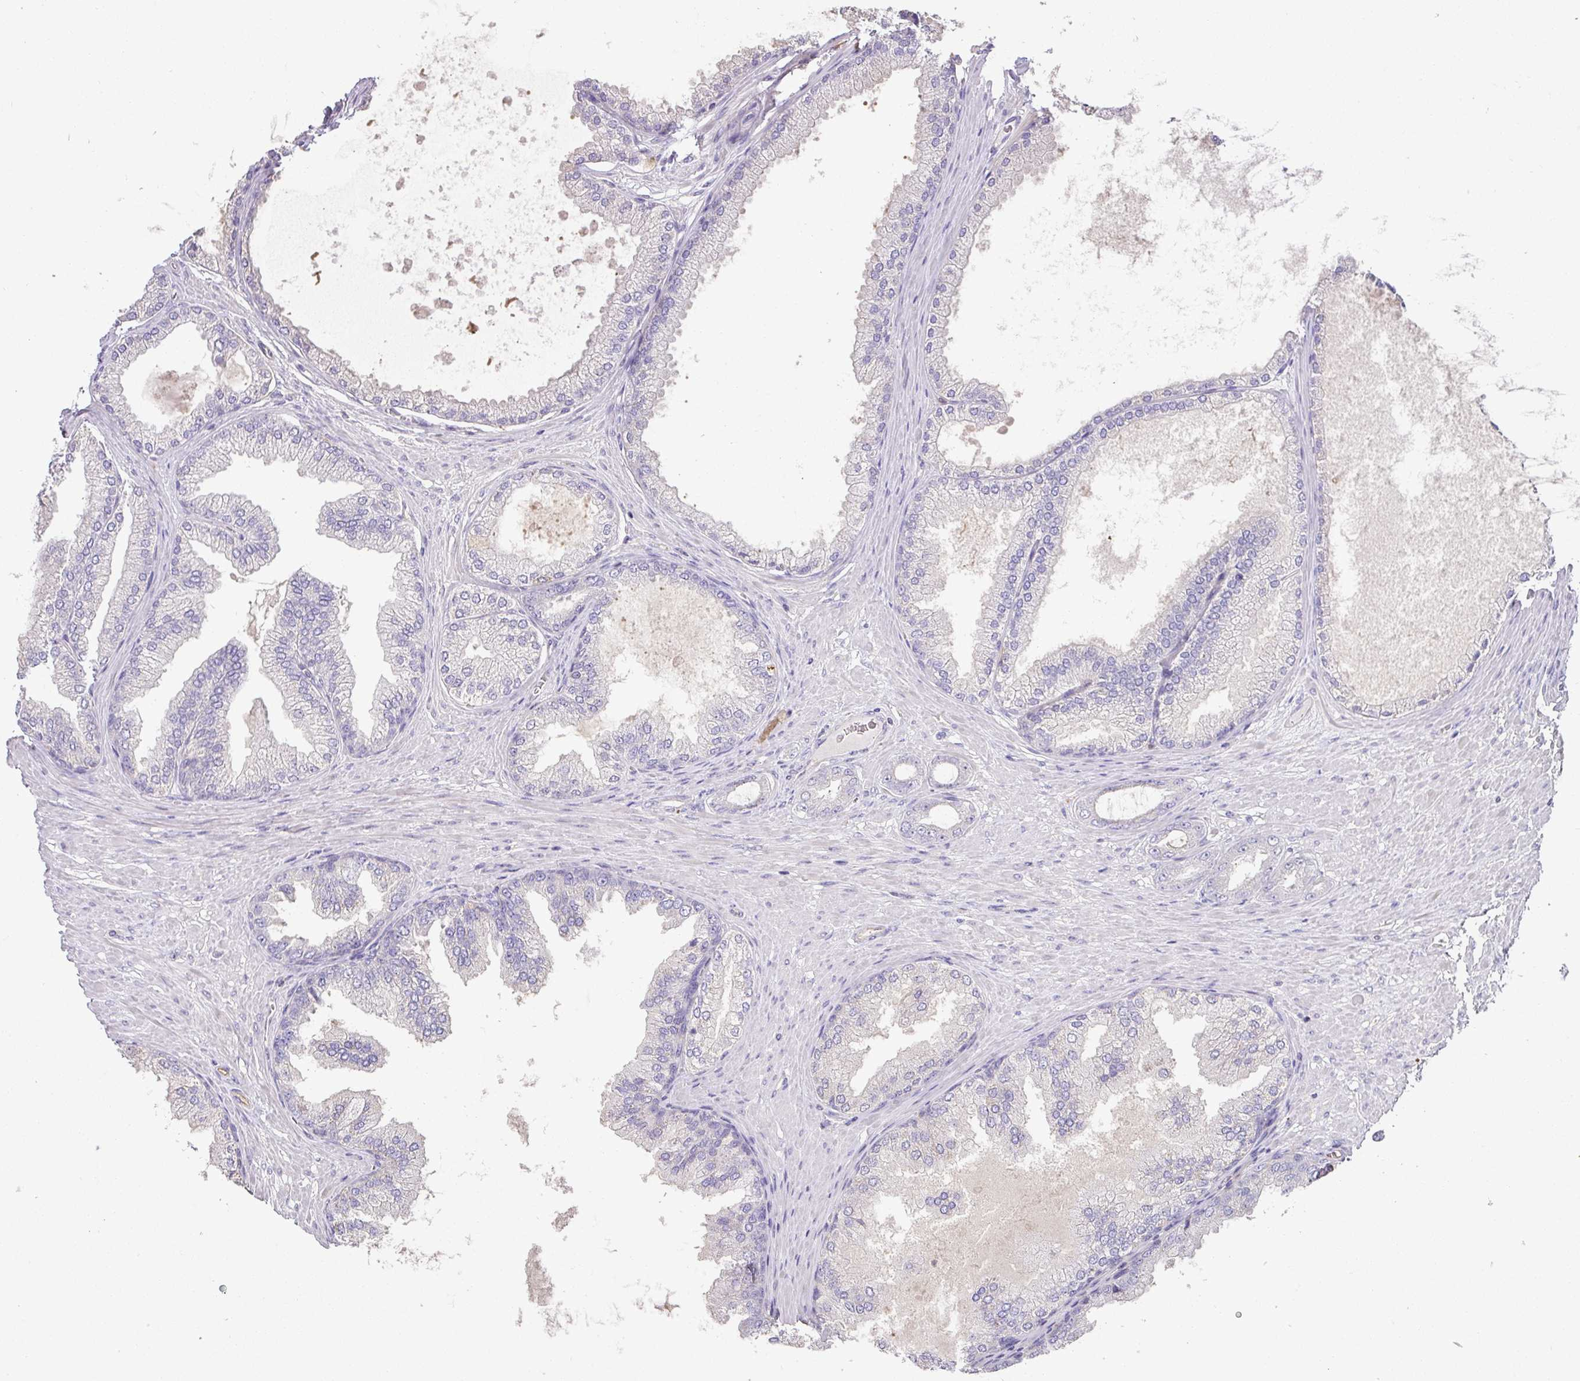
{"staining": {"intensity": "negative", "quantity": "none", "location": "none"}, "tissue": "prostate cancer", "cell_type": "Tumor cells", "image_type": "cancer", "snomed": [{"axis": "morphology", "description": "Adenocarcinoma, Low grade"}, {"axis": "topography", "description": "Prostate"}], "caption": "Photomicrograph shows no protein staining in tumor cells of prostate cancer (adenocarcinoma (low-grade)) tissue.", "gene": "HOXC13", "patient": {"sex": "male", "age": 63}}